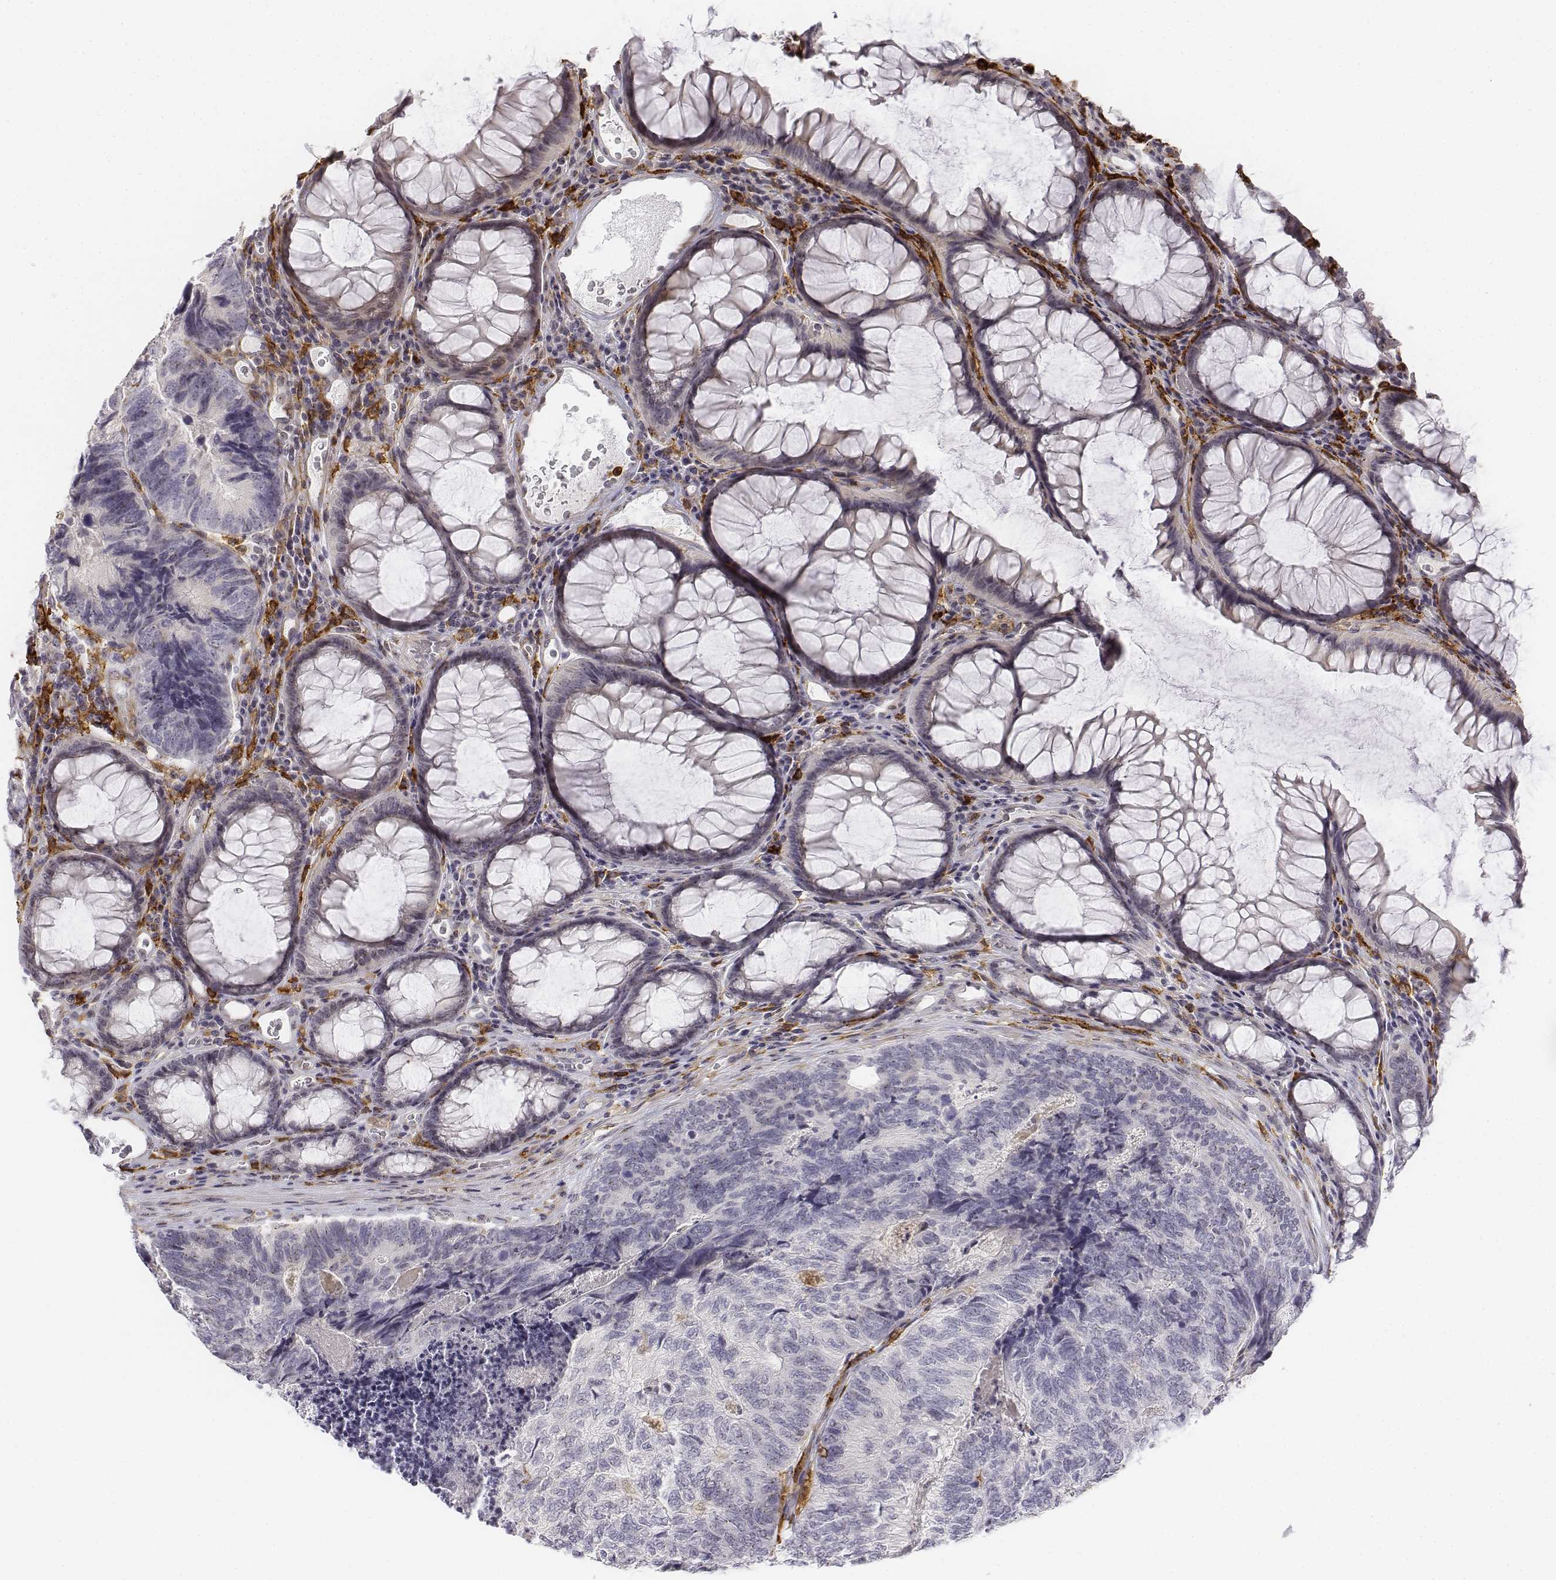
{"staining": {"intensity": "negative", "quantity": "none", "location": "none"}, "tissue": "colorectal cancer", "cell_type": "Tumor cells", "image_type": "cancer", "snomed": [{"axis": "morphology", "description": "Adenocarcinoma, NOS"}, {"axis": "topography", "description": "Colon"}], "caption": "Immunohistochemistry photomicrograph of neoplastic tissue: colorectal cancer stained with DAB (3,3'-diaminobenzidine) demonstrates no significant protein staining in tumor cells. (DAB (3,3'-diaminobenzidine) IHC, high magnification).", "gene": "CD14", "patient": {"sex": "female", "age": 67}}